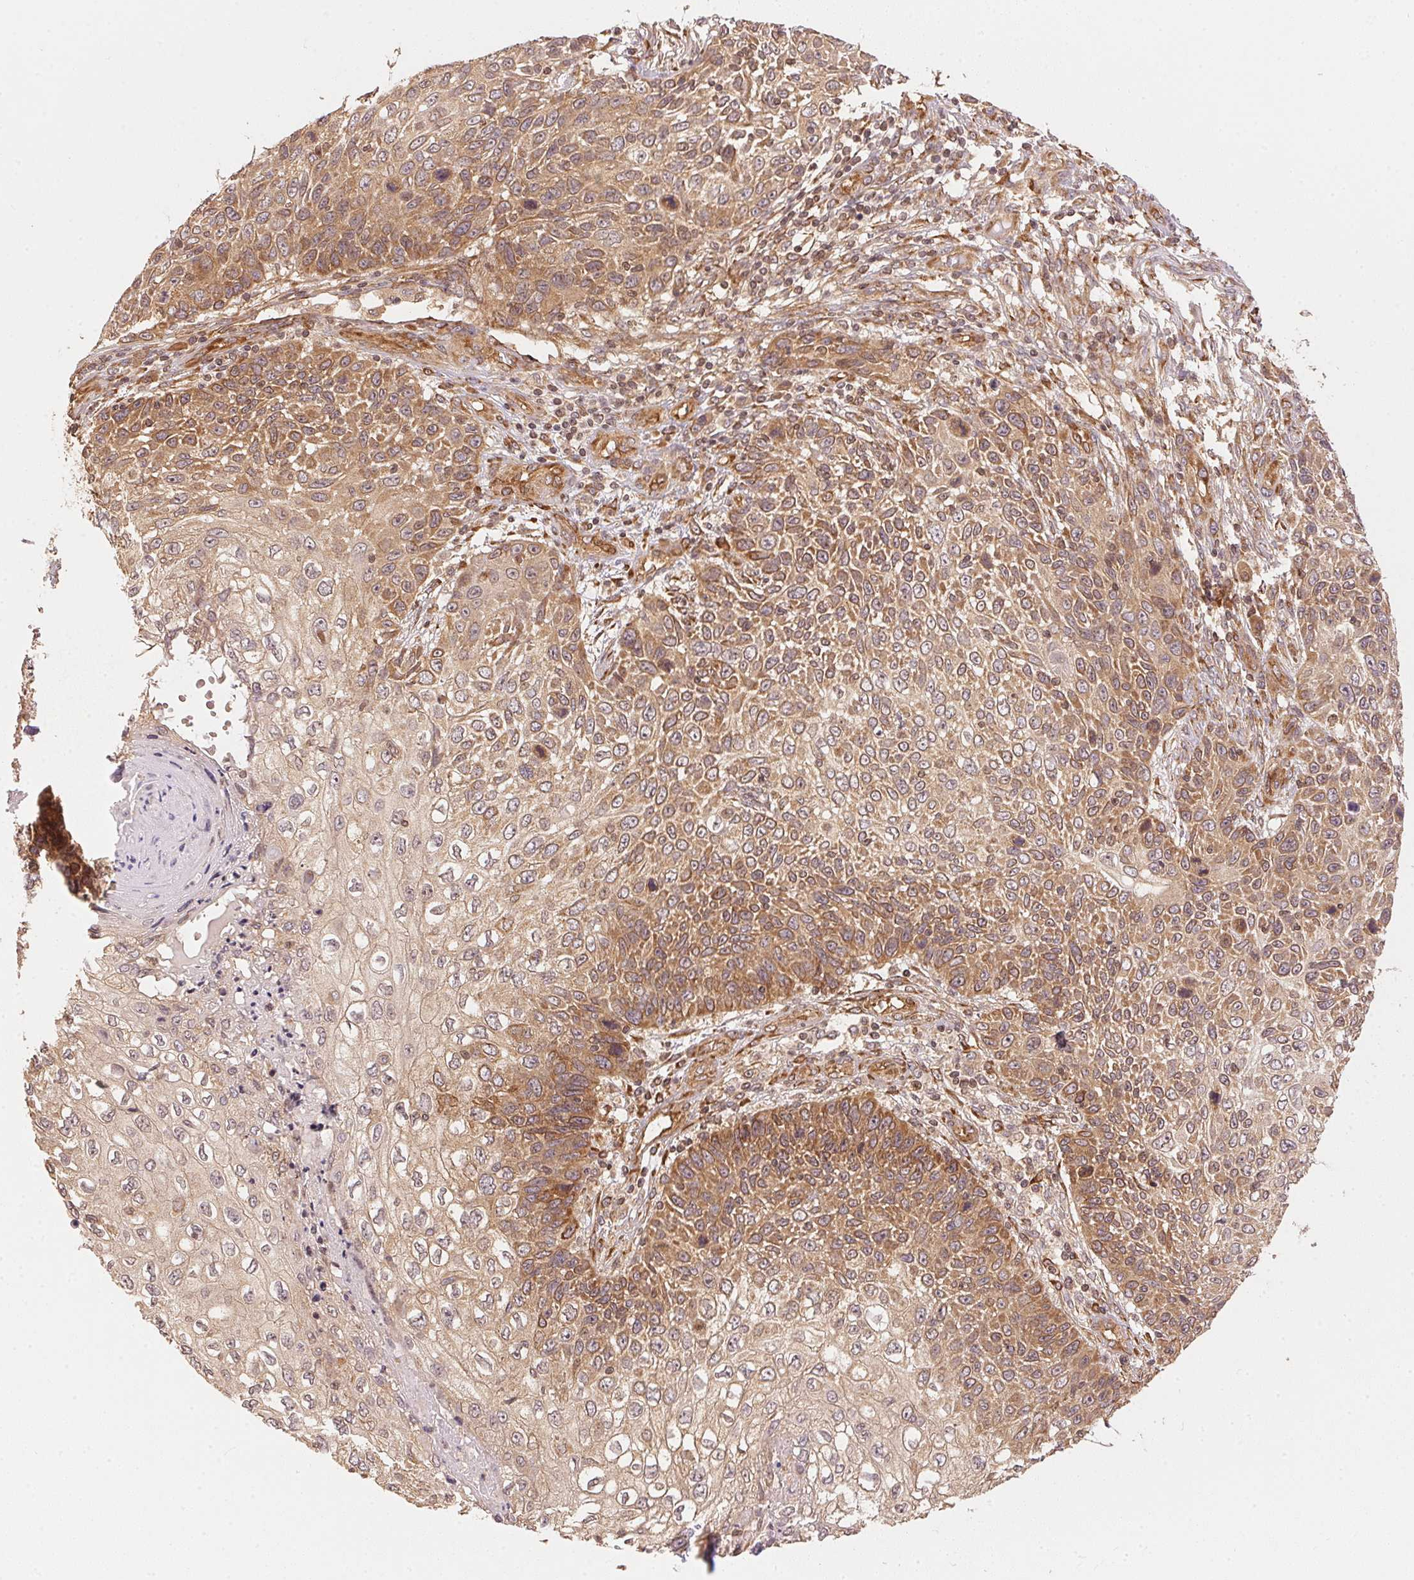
{"staining": {"intensity": "moderate", "quantity": ">75%", "location": "cytoplasmic/membranous"}, "tissue": "skin cancer", "cell_type": "Tumor cells", "image_type": "cancer", "snomed": [{"axis": "morphology", "description": "Squamous cell carcinoma, NOS"}, {"axis": "topography", "description": "Skin"}], "caption": "Immunohistochemical staining of squamous cell carcinoma (skin) shows moderate cytoplasmic/membranous protein staining in about >75% of tumor cells.", "gene": "STRN4", "patient": {"sex": "male", "age": 92}}